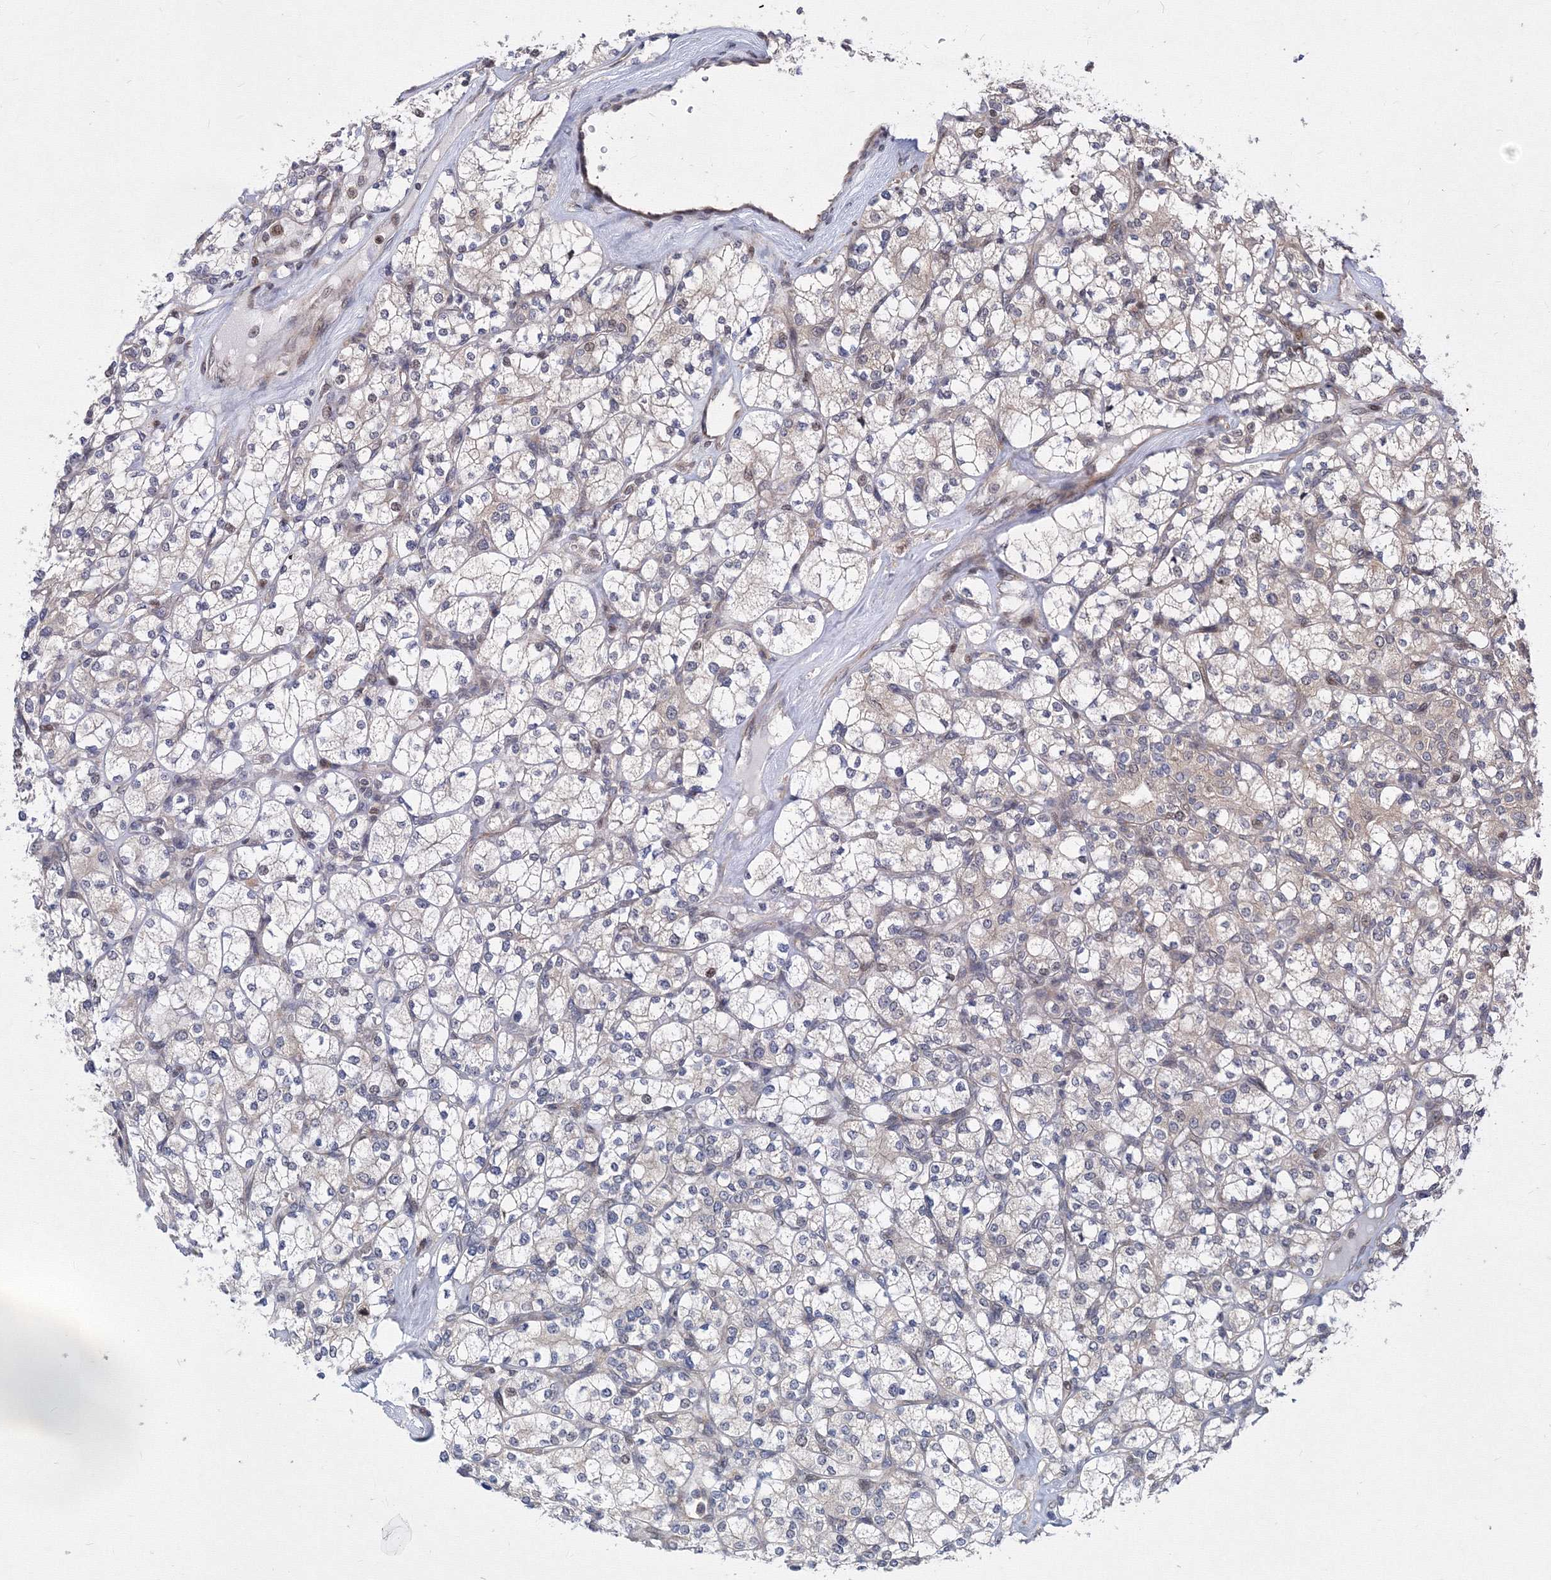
{"staining": {"intensity": "weak", "quantity": "<25%", "location": "nuclear"}, "tissue": "renal cancer", "cell_type": "Tumor cells", "image_type": "cancer", "snomed": [{"axis": "morphology", "description": "Adenocarcinoma, NOS"}, {"axis": "topography", "description": "Kidney"}], "caption": "Immunohistochemistry (IHC) histopathology image of renal cancer stained for a protein (brown), which reveals no positivity in tumor cells.", "gene": "GPN1", "patient": {"sex": "male", "age": 77}}